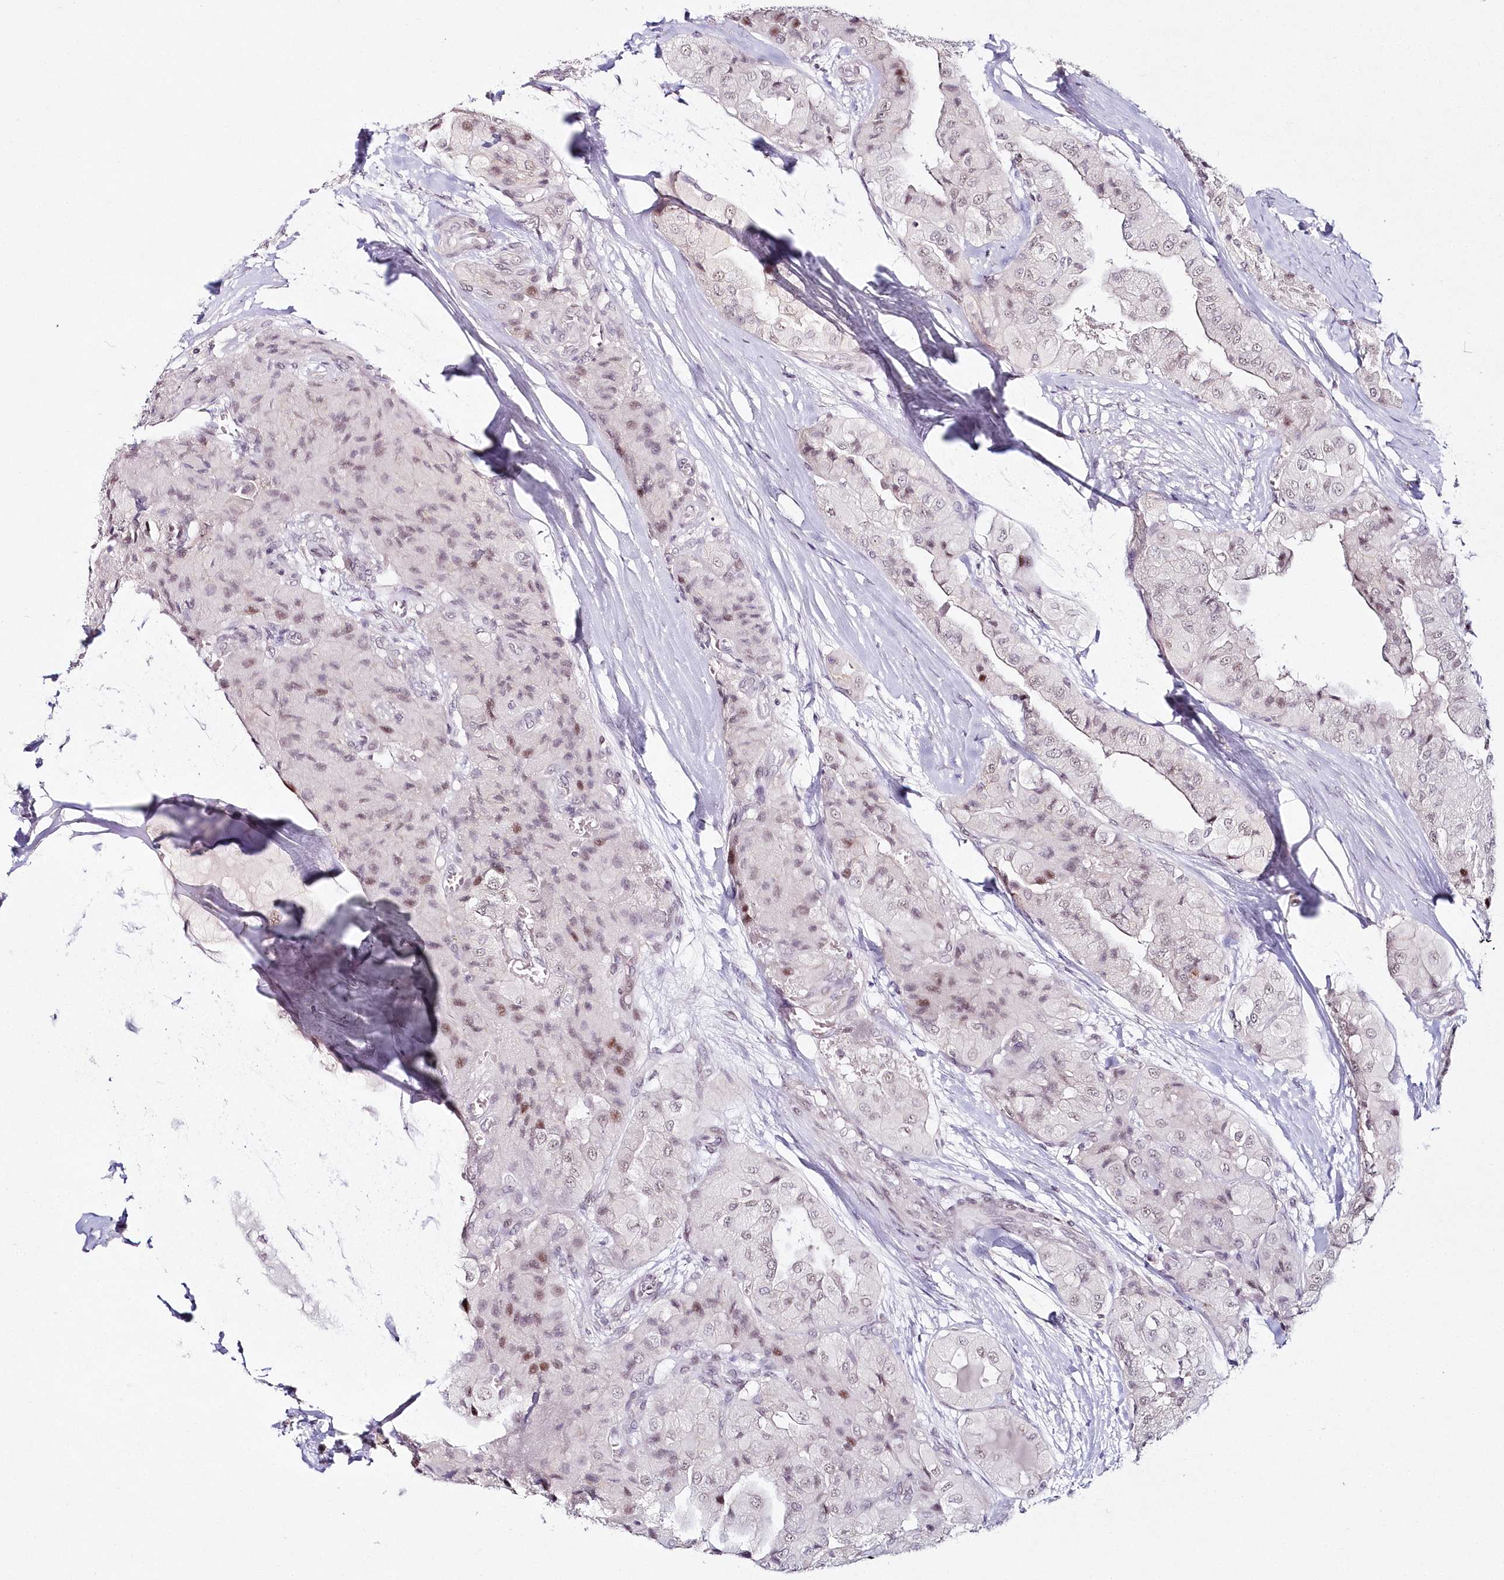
{"staining": {"intensity": "moderate", "quantity": "<25%", "location": "nuclear"}, "tissue": "thyroid cancer", "cell_type": "Tumor cells", "image_type": "cancer", "snomed": [{"axis": "morphology", "description": "Papillary adenocarcinoma, NOS"}, {"axis": "topography", "description": "Thyroid gland"}], "caption": "Immunohistochemistry (IHC) of thyroid papillary adenocarcinoma reveals low levels of moderate nuclear staining in approximately <25% of tumor cells.", "gene": "HYCC2", "patient": {"sex": "female", "age": 59}}